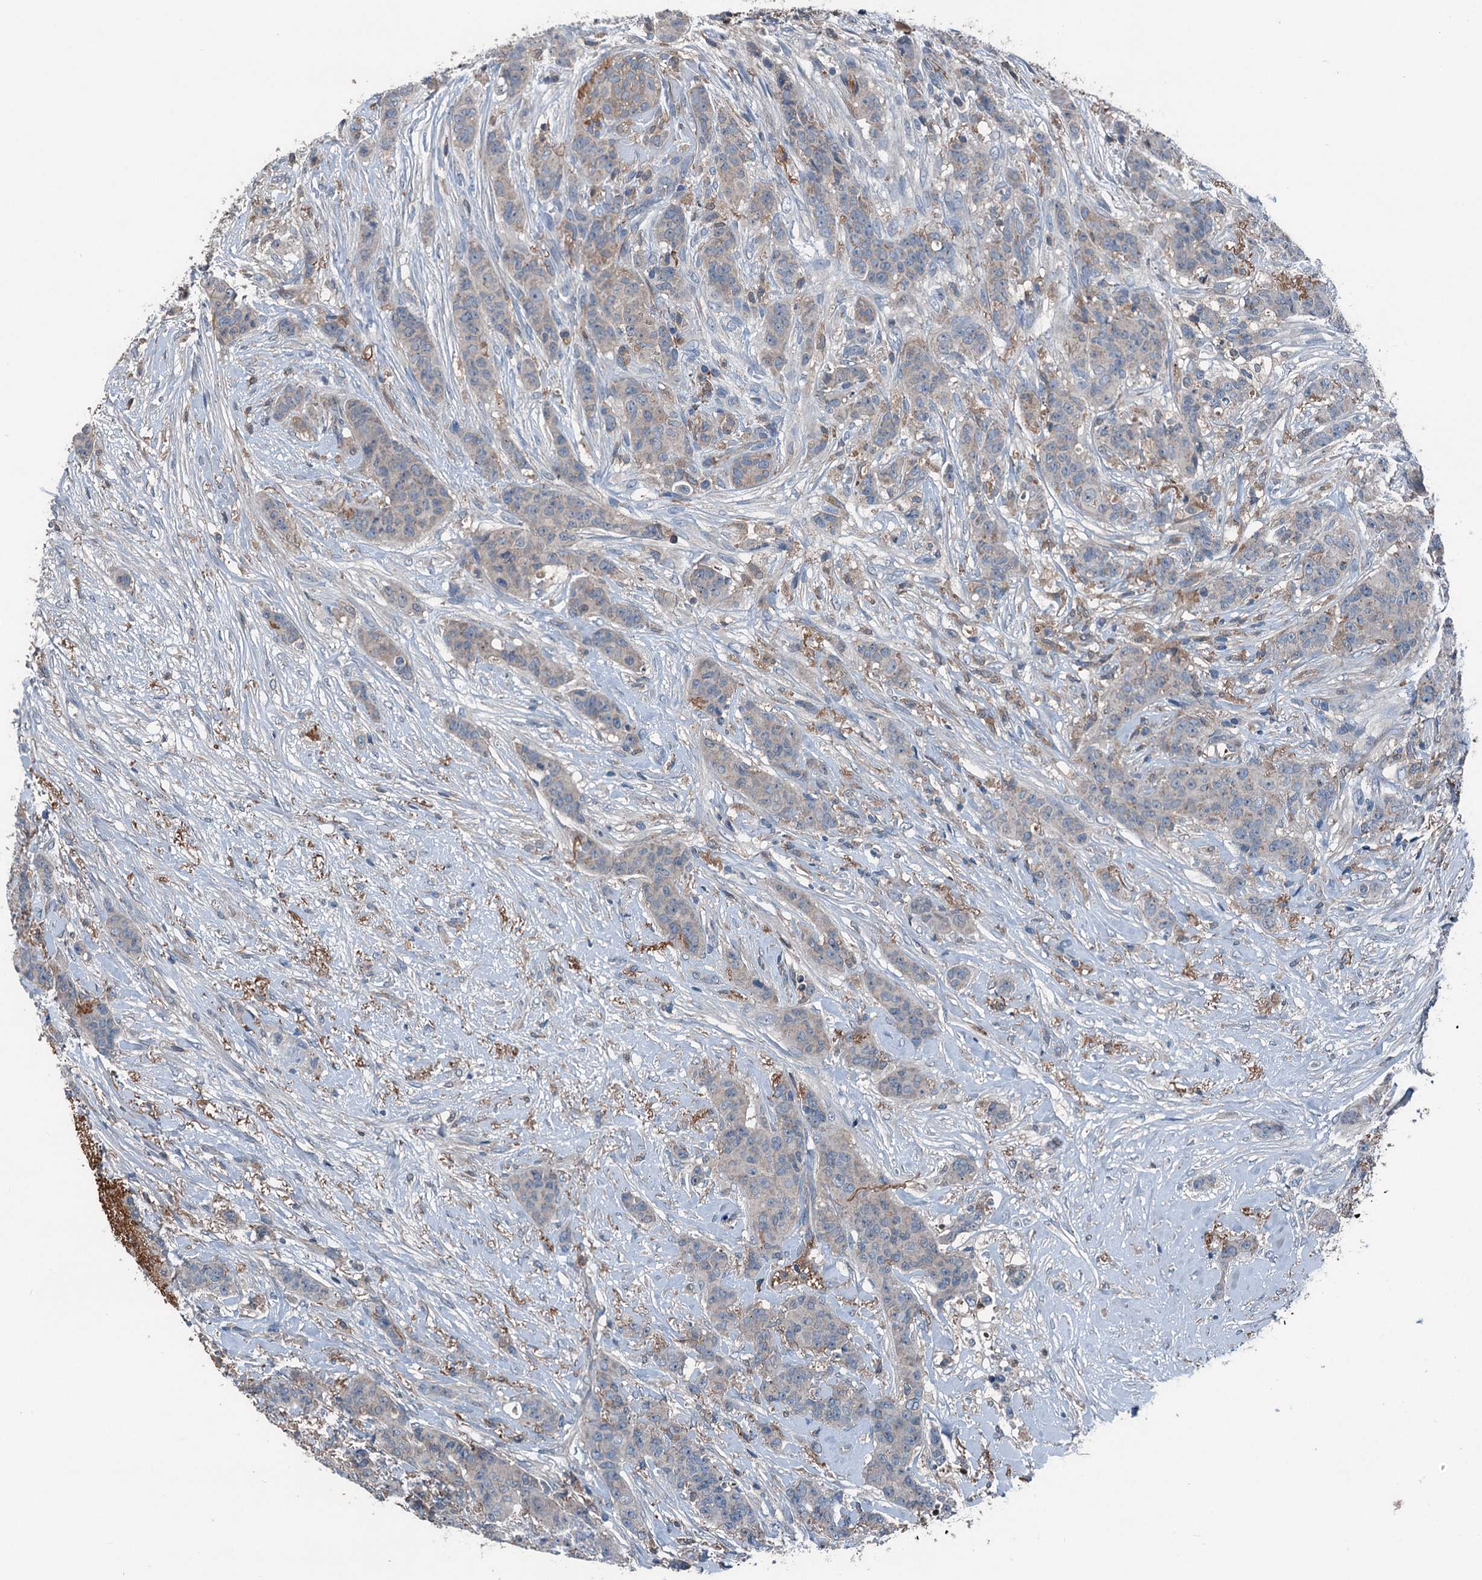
{"staining": {"intensity": "negative", "quantity": "none", "location": "none"}, "tissue": "breast cancer", "cell_type": "Tumor cells", "image_type": "cancer", "snomed": [{"axis": "morphology", "description": "Duct carcinoma"}, {"axis": "topography", "description": "Breast"}], "caption": "The image exhibits no staining of tumor cells in breast cancer.", "gene": "PDSS1", "patient": {"sex": "female", "age": 40}}